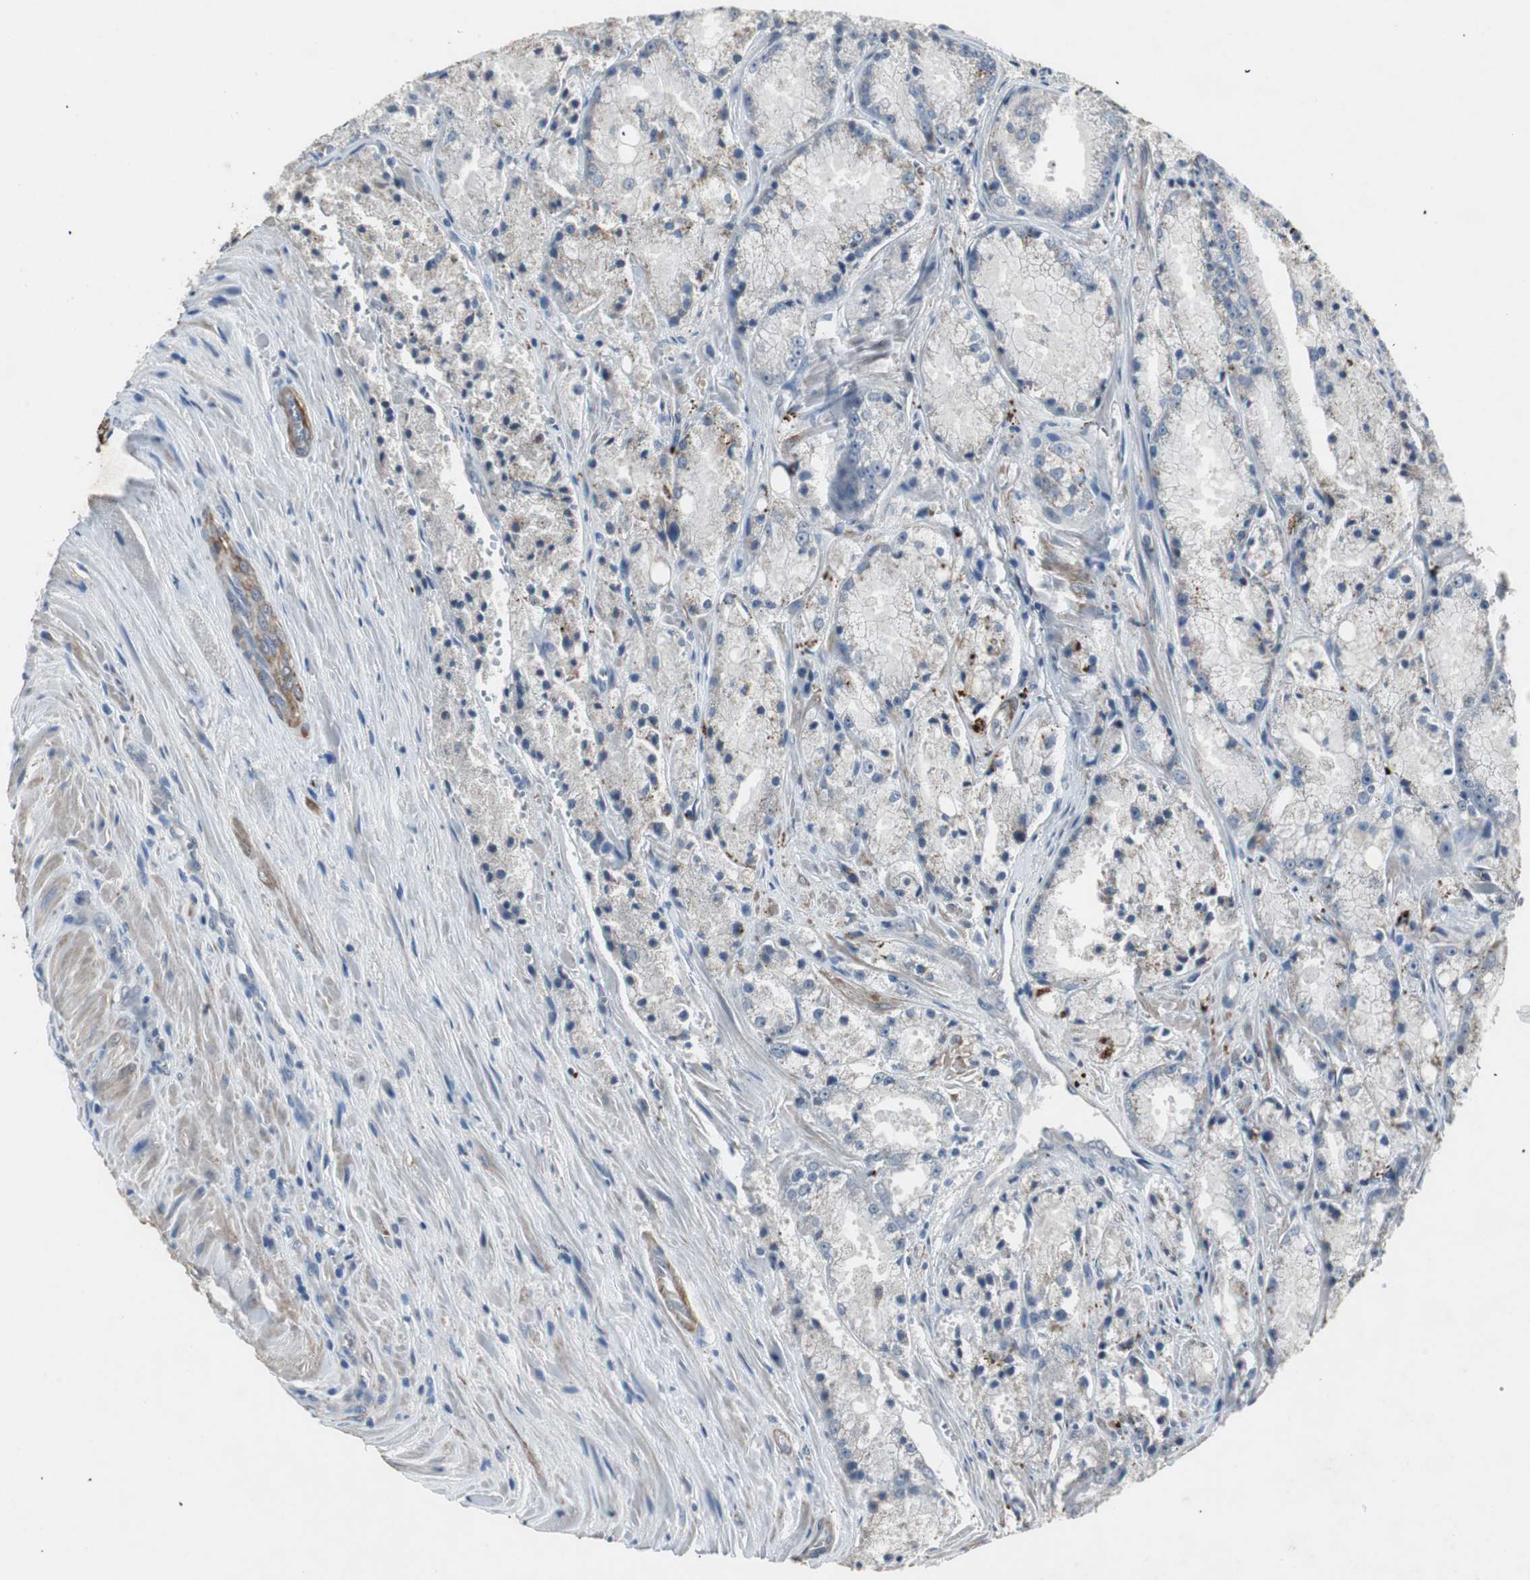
{"staining": {"intensity": "moderate", "quantity": "<25%", "location": "cytoplasmic/membranous"}, "tissue": "prostate cancer", "cell_type": "Tumor cells", "image_type": "cancer", "snomed": [{"axis": "morphology", "description": "Adenocarcinoma, Low grade"}, {"axis": "topography", "description": "Prostate"}], "caption": "Moderate cytoplasmic/membranous staining is present in approximately <25% of tumor cells in prostate low-grade adenocarcinoma.", "gene": "PCYT1B", "patient": {"sex": "male", "age": 64}}